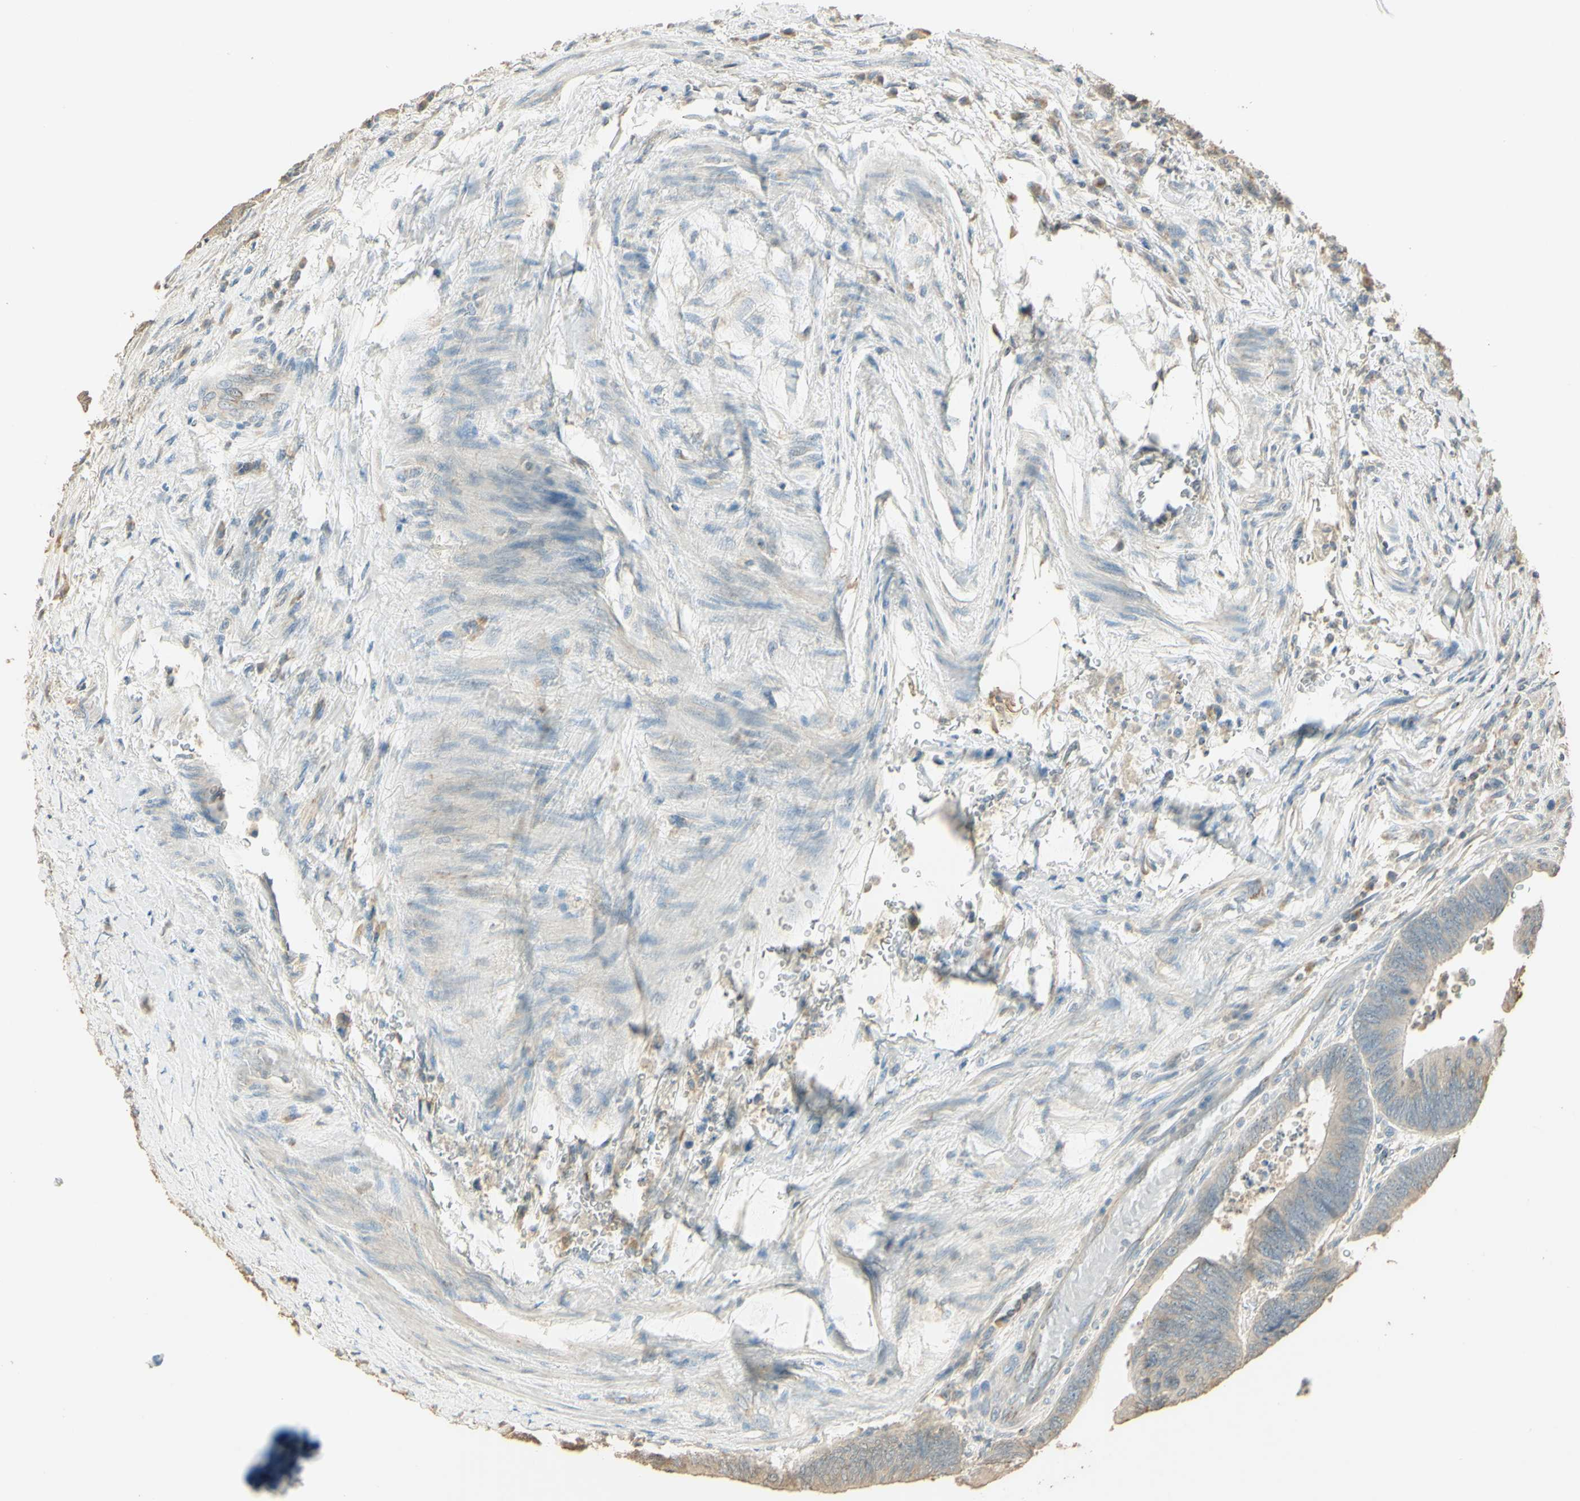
{"staining": {"intensity": "weak", "quantity": "25%-75%", "location": "cytoplasmic/membranous"}, "tissue": "colorectal cancer", "cell_type": "Tumor cells", "image_type": "cancer", "snomed": [{"axis": "morphology", "description": "Normal tissue, NOS"}, {"axis": "morphology", "description": "Adenocarcinoma, NOS"}, {"axis": "topography", "description": "Rectum"}, {"axis": "topography", "description": "Peripheral nerve tissue"}], "caption": "The histopathology image shows staining of adenocarcinoma (colorectal), revealing weak cytoplasmic/membranous protein staining (brown color) within tumor cells.", "gene": "UXS1", "patient": {"sex": "male", "age": 92}}